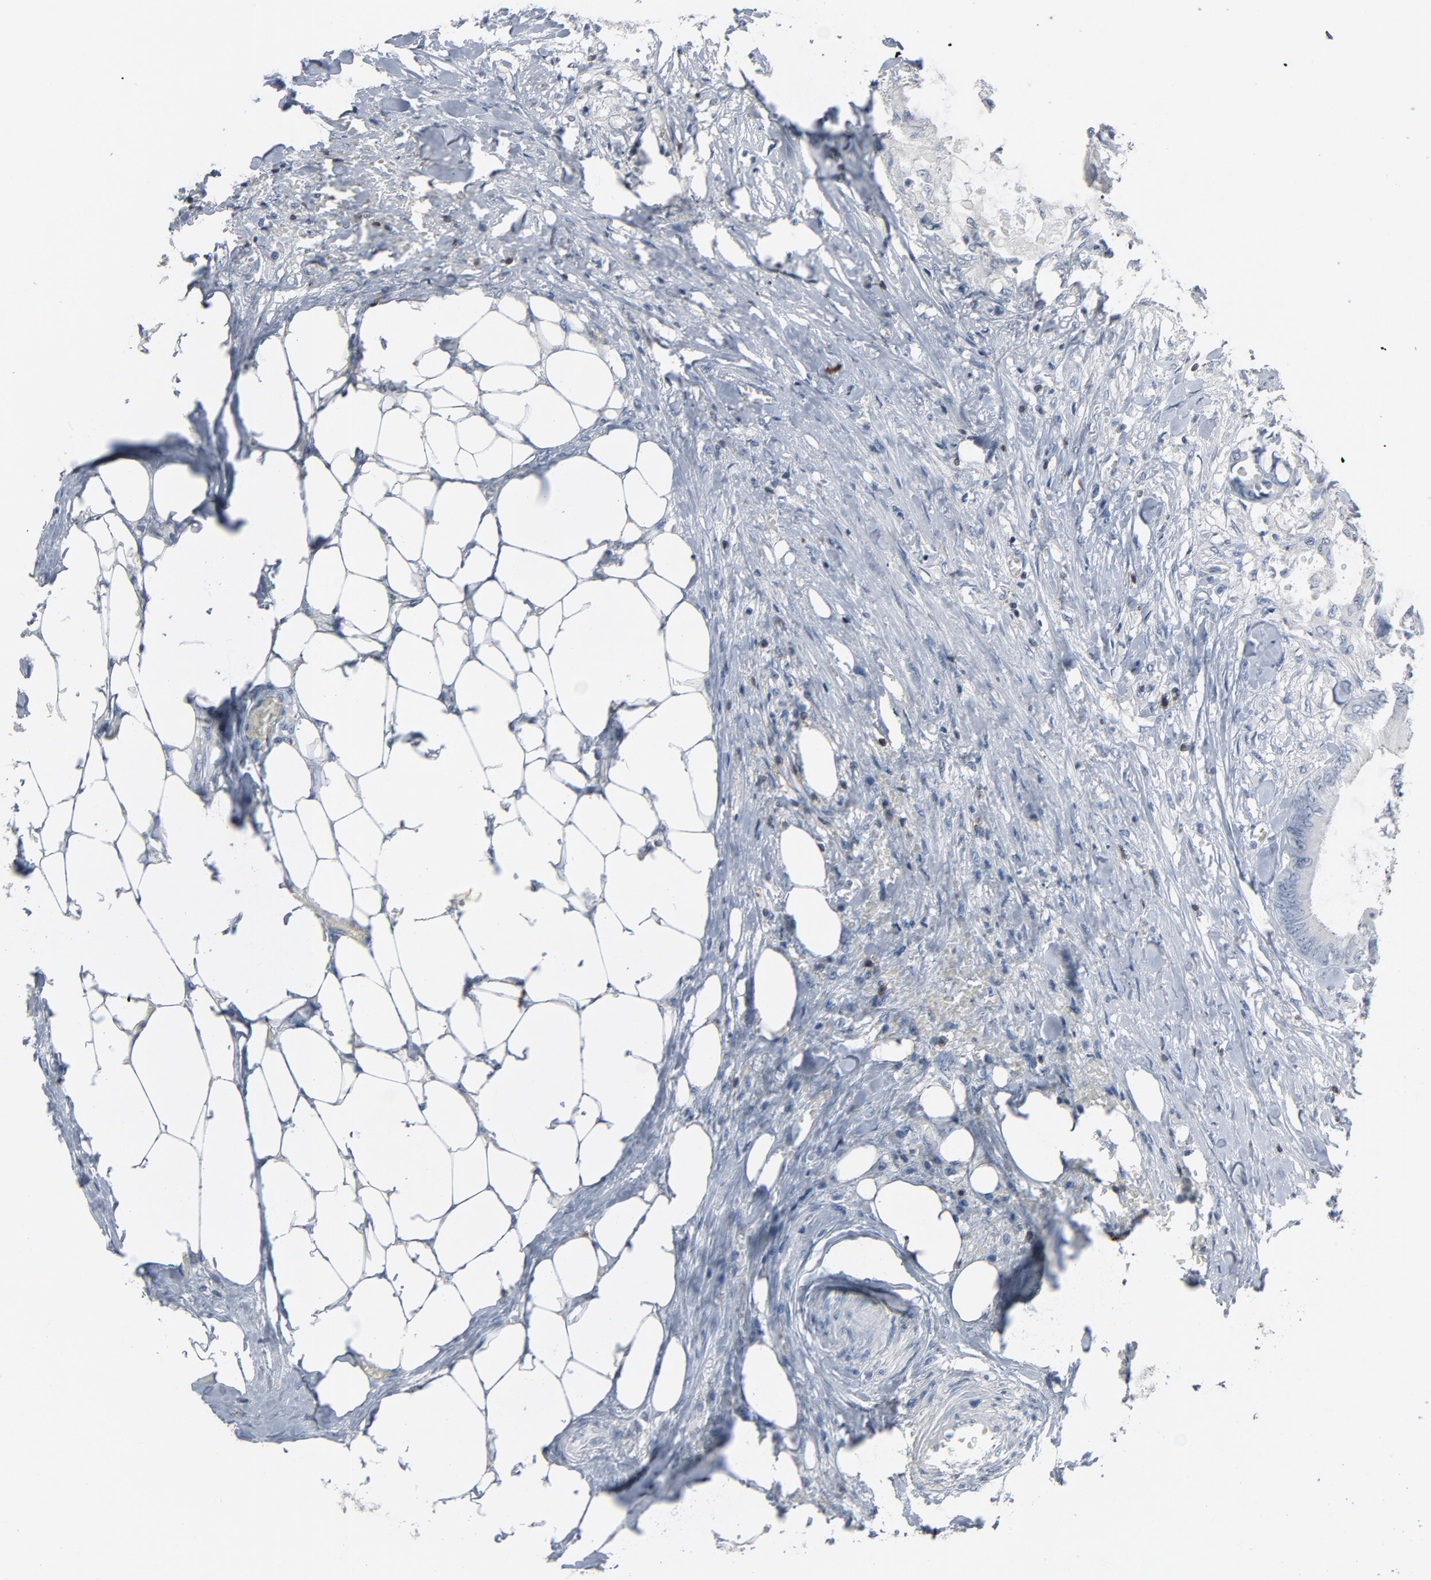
{"staining": {"intensity": "negative", "quantity": "none", "location": "none"}, "tissue": "colorectal cancer", "cell_type": "Tumor cells", "image_type": "cancer", "snomed": [{"axis": "morphology", "description": "Normal tissue, NOS"}, {"axis": "morphology", "description": "Adenocarcinoma, NOS"}, {"axis": "topography", "description": "Rectum"}, {"axis": "topography", "description": "Peripheral nerve tissue"}], "caption": "An immunohistochemistry (IHC) photomicrograph of colorectal cancer (adenocarcinoma) is shown. There is no staining in tumor cells of colorectal cancer (adenocarcinoma).", "gene": "LCK", "patient": {"sex": "female", "age": 77}}